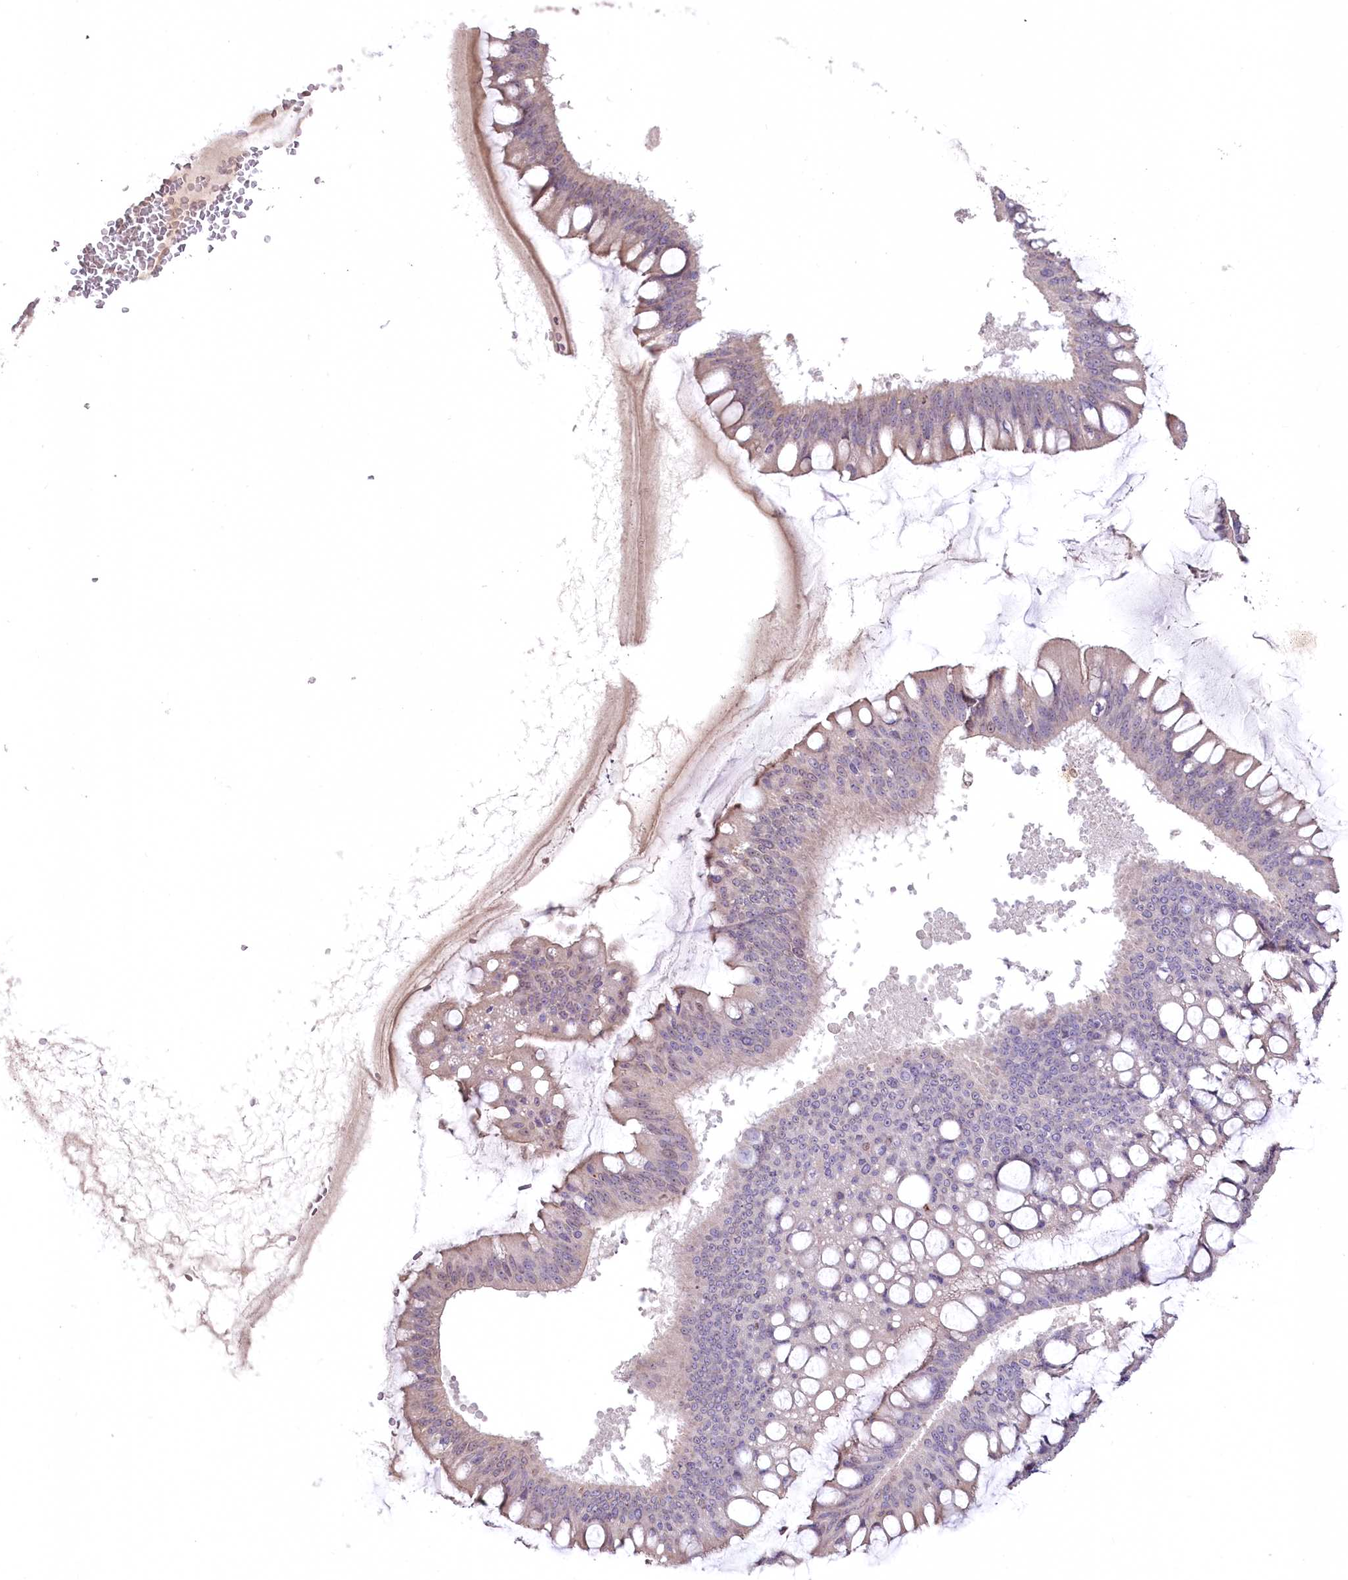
{"staining": {"intensity": "negative", "quantity": "none", "location": "none"}, "tissue": "ovarian cancer", "cell_type": "Tumor cells", "image_type": "cancer", "snomed": [{"axis": "morphology", "description": "Cystadenocarcinoma, mucinous, NOS"}, {"axis": "topography", "description": "Ovary"}], "caption": "Tumor cells show no significant positivity in mucinous cystadenocarcinoma (ovarian). (Immunohistochemistry, brightfield microscopy, high magnification).", "gene": "SLC6A11", "patient": {"sex": "female", "age": 73}}